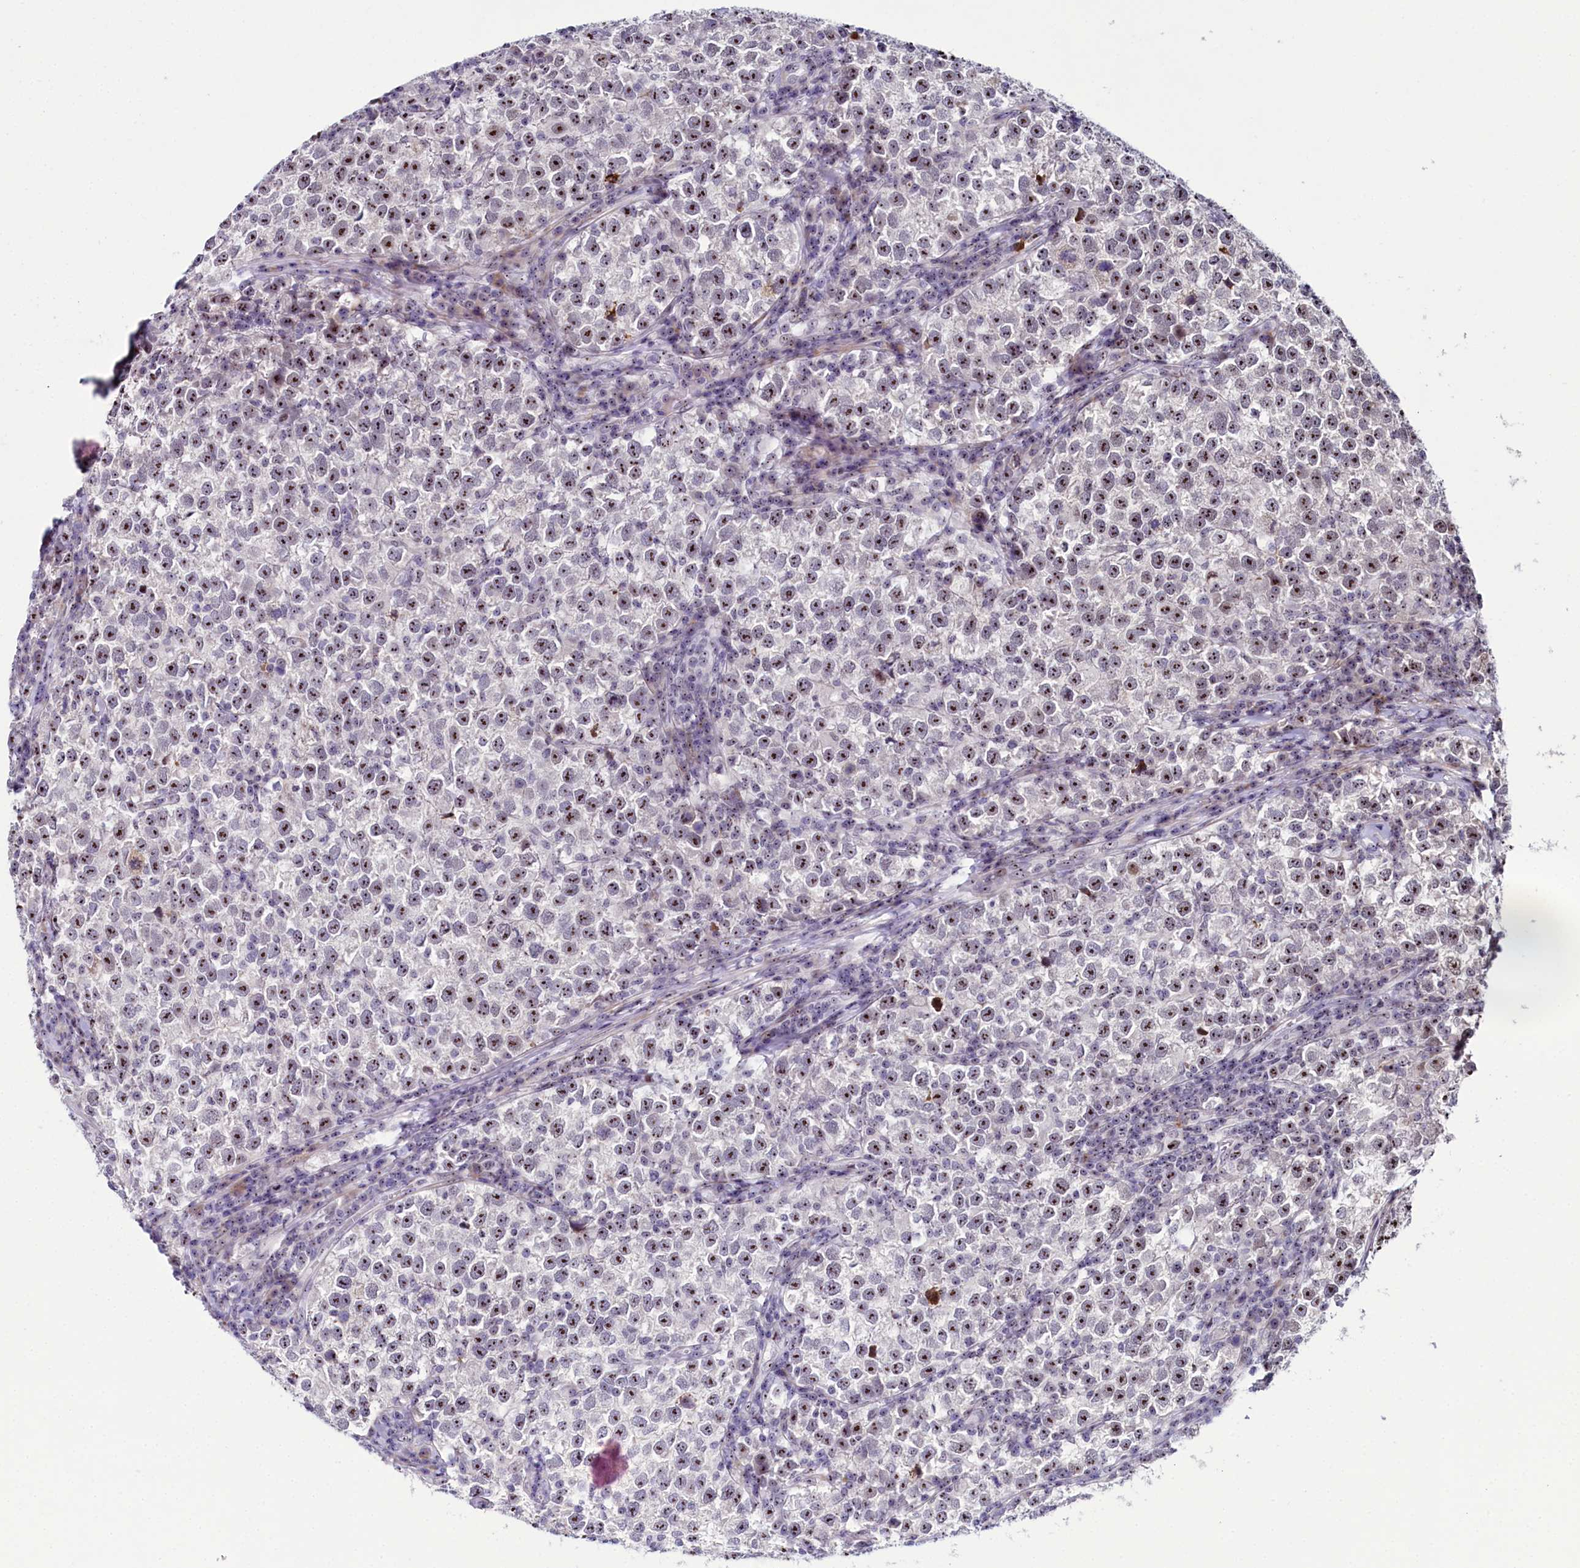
{"staining": {"intensity": "moderate", "quantity": ">75%", "location": "nuclear"}, "tissue": "testis cancer", "cell_type": "Tumor cells", "image_type": "cancer", "snomed": [{"axis": "morphology", "description": "Normal tissue, NOS"}, {"axis": "morphology", "description": "Seminoma, NOS"}, {"axis": "topography", "description": "Testis"}], "caption": "Protein expression analysis of testis seminoma demonstrates moderate nuclear staining in approximately >75% of tumor cells.", "gene": "TCOF1", "patient": {"sex": "male", "age": 43}}